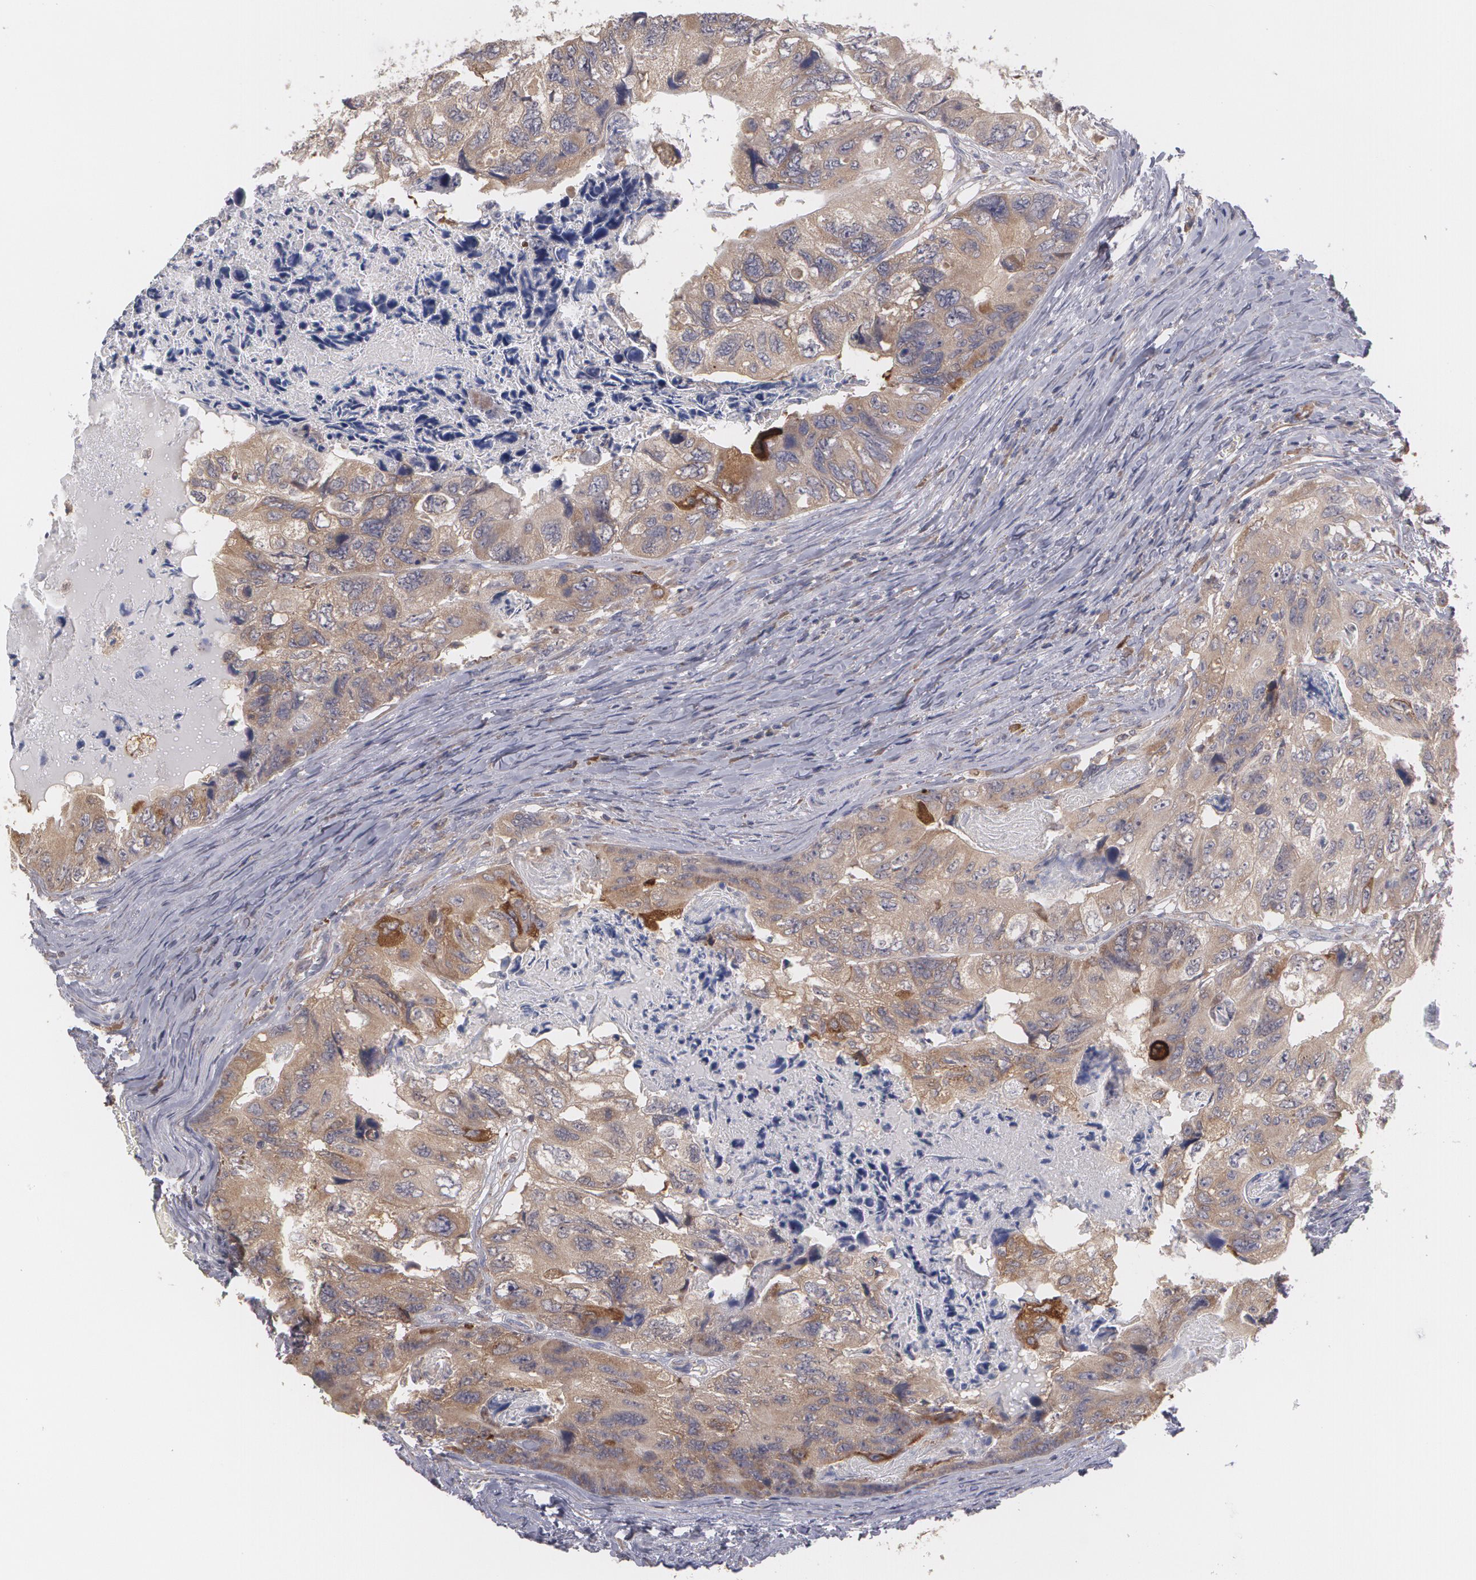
{"staining": {"intensity": "moderate", "quantity": ">75%", "location": "cytoplasmic/membranous"}, "tissue": "colorectal cancer", "cell_type": "Tumor cells", "image_type": "cancer", "snomed": [{"axis": "morphology", "description": "Adenocarcinoma, NOS"}, {"axis": "topography", "description": "Rectum"}], "caption": "Approximately >75% of tumor cells in human colorectal cancer display moderate cytoplasmic/membranous protein expression as visualized by brown immunohistochemical staining.", "gene": "MTHFD1", "patient": {"sex": "female", "age": 82}}